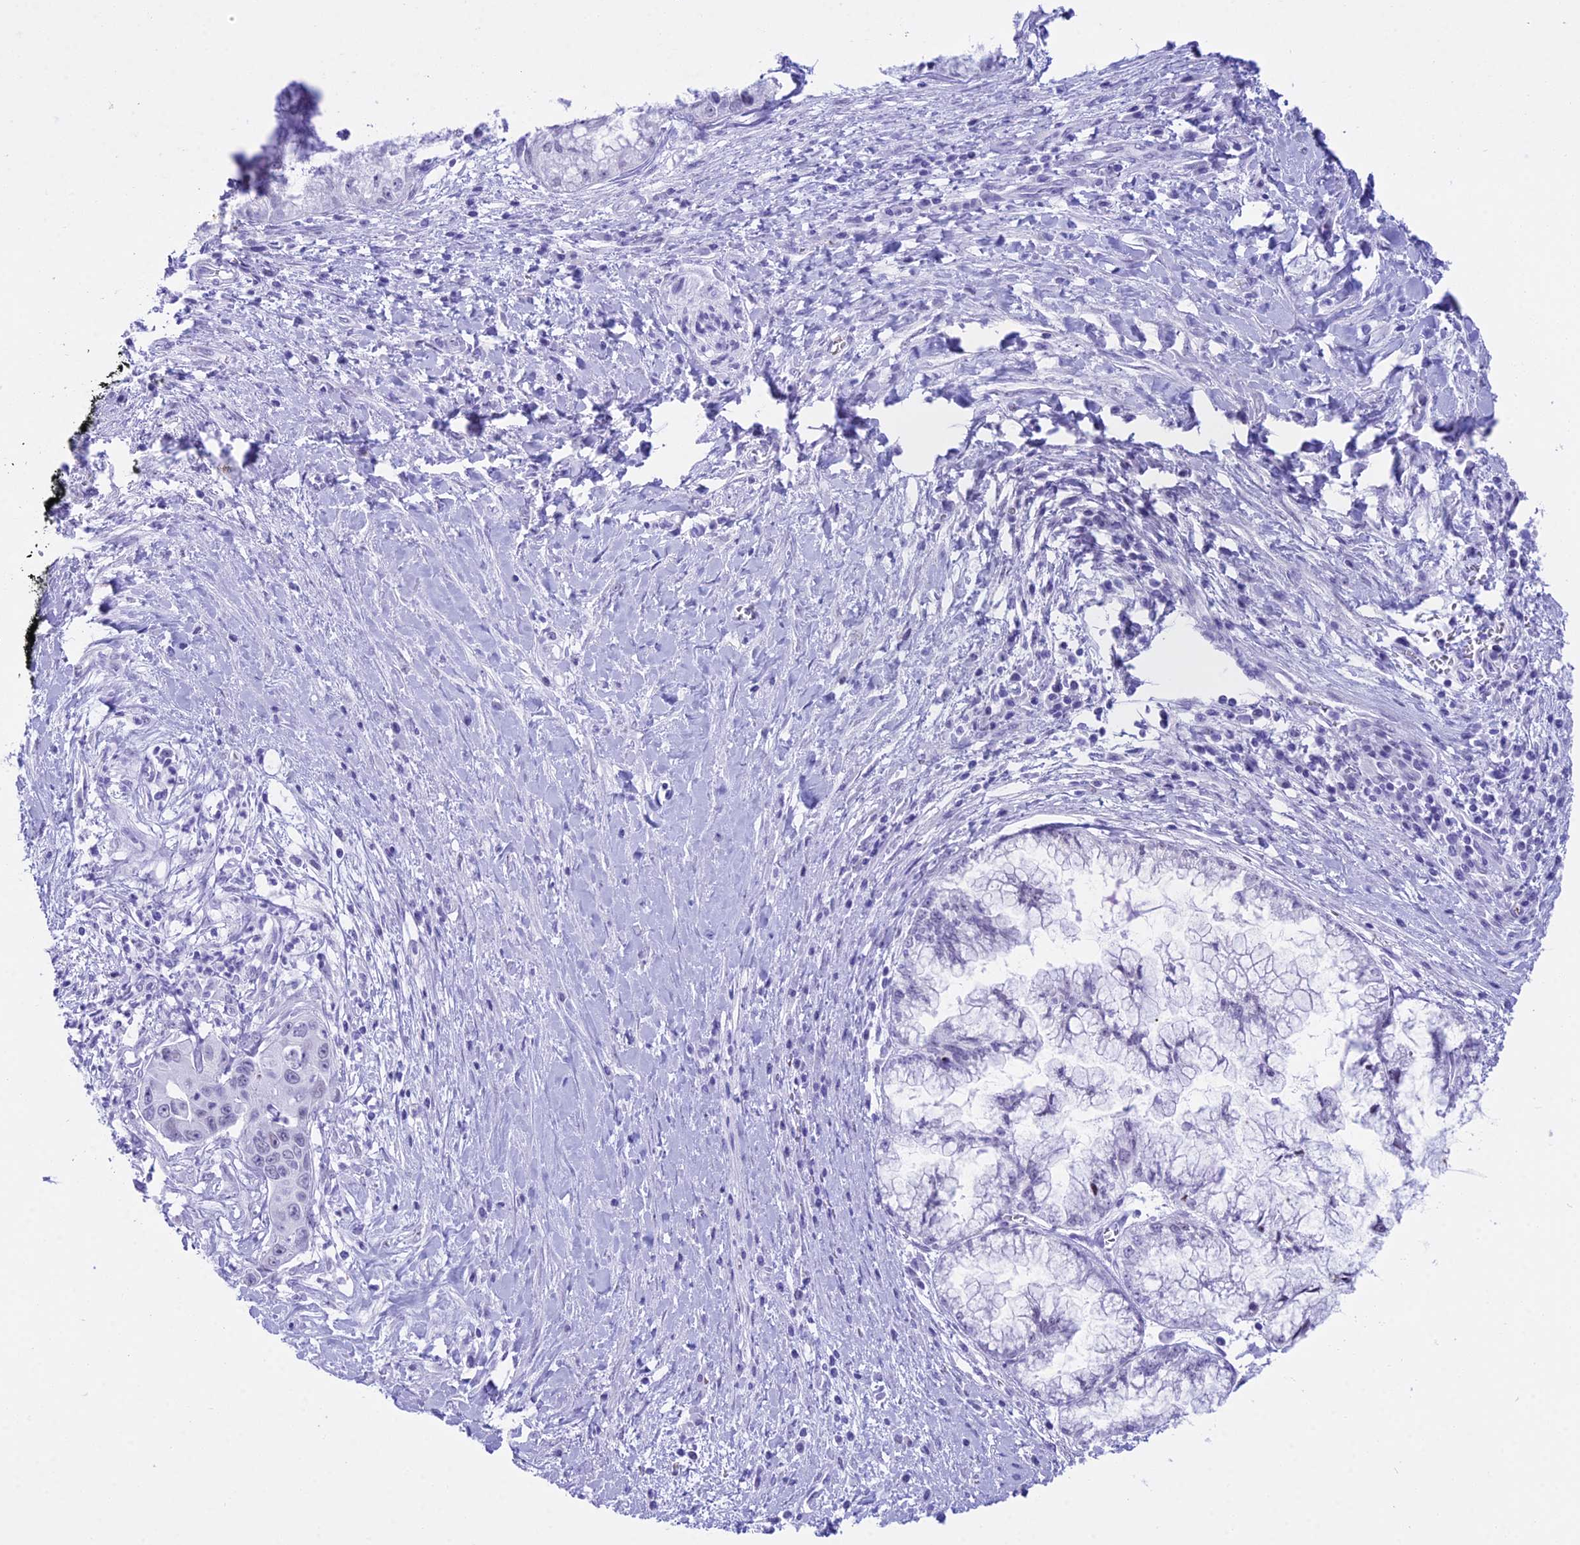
{"staining": {"intensity": "negative", "quantity": "none", "location": "none"}, "tissue": "pancreatic cancer", "cell_type": "Tumor cells", "image_type": "cancer", "snomed": [{"axis": "morphology", "description": "Adenocarcinoma, NOS"}, {"axis": "topography", "description": "Pancreas"}], "caption": "This is a micrograph of immunohistochemistry (IHC) staining of pancreatic cancer (adenocarcinoma), which shows no expression in tumor cells.", "gene": "RNPS1", "patient": {"sex": "male", "age": 73}}